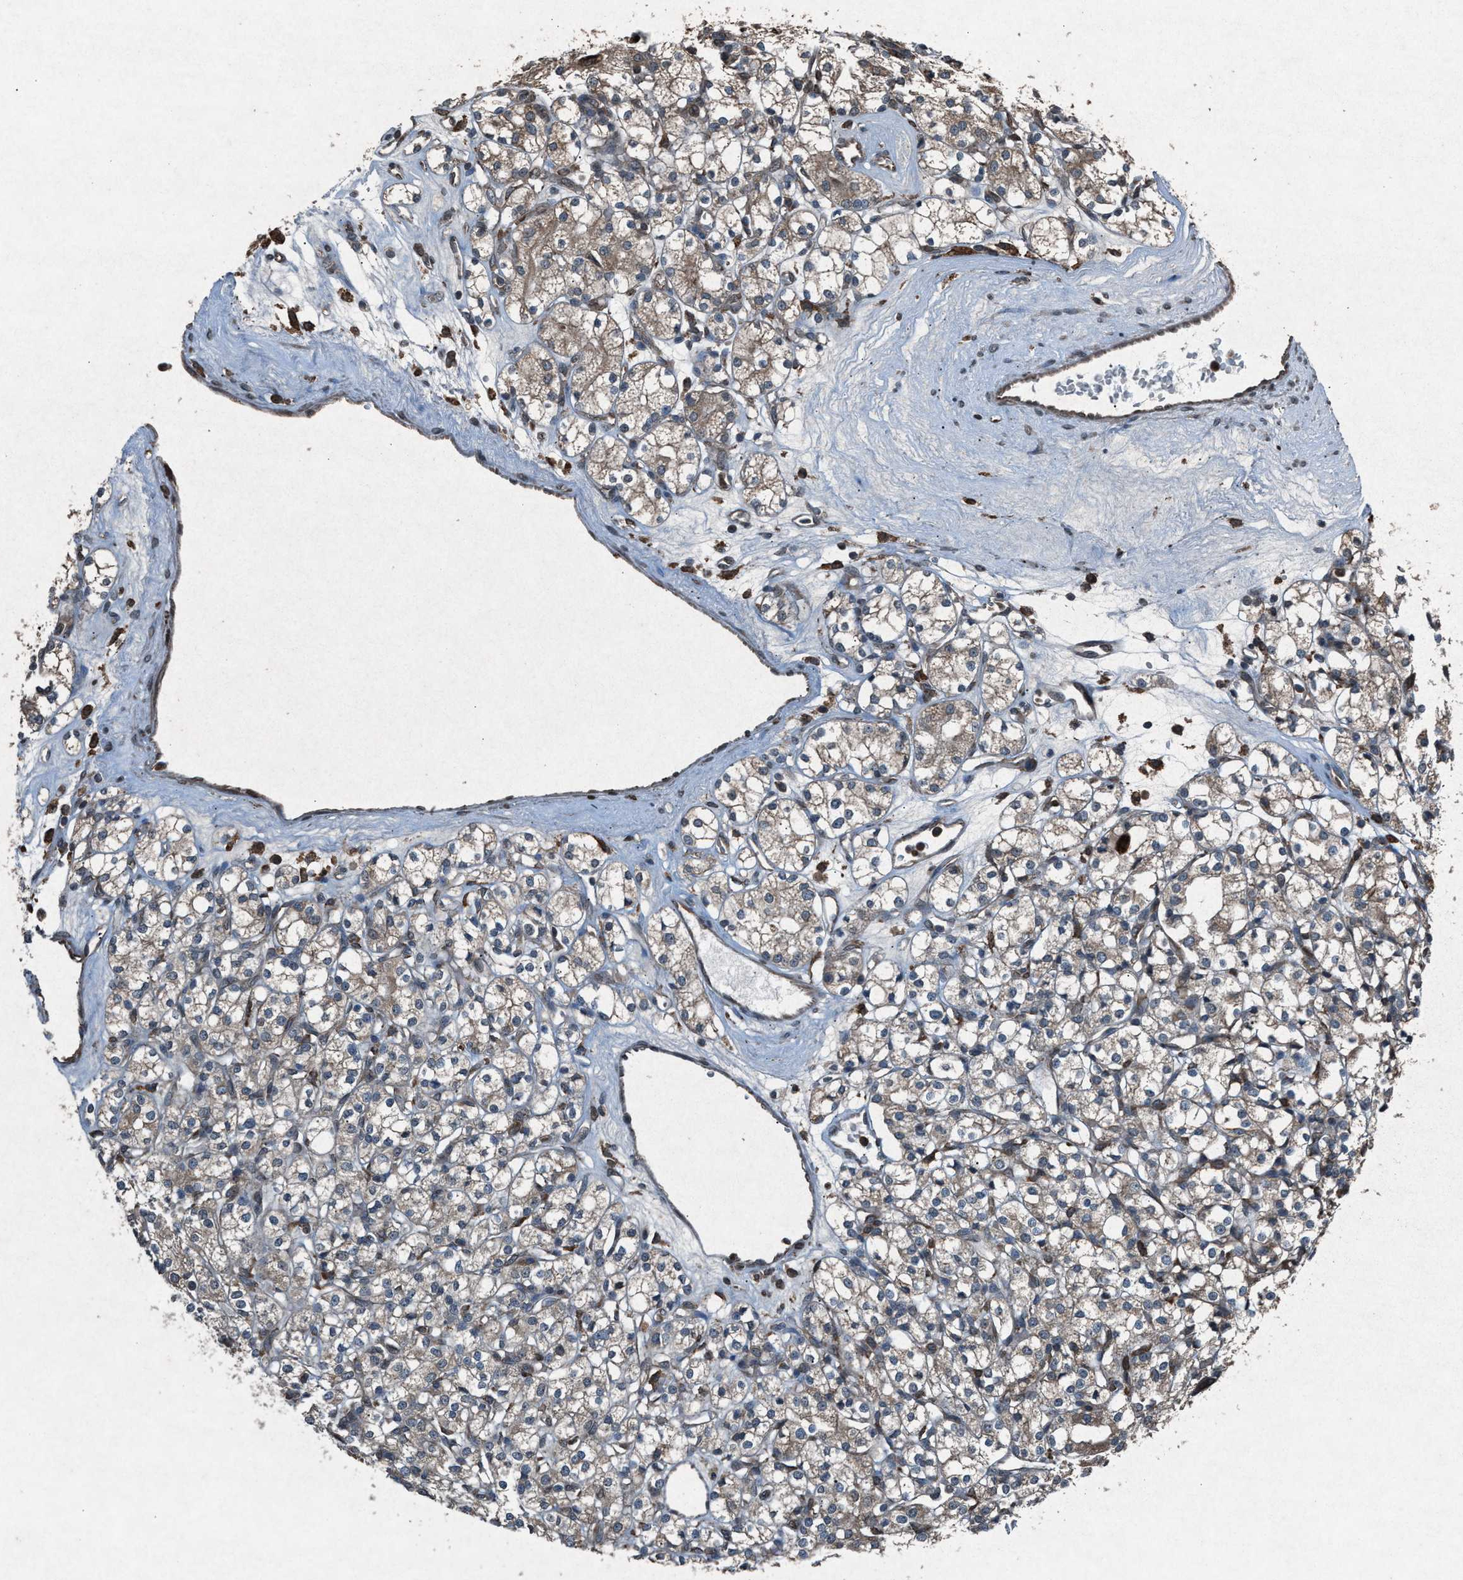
{"staining": {"intensity": "weak", "quantity": ">75%", "location": "cytoplasmic/membranous"}, "tissue": "renal cancer", "cell_type": "Tumor cells", "image_type": "cancer", "snomed": [{"axis": "morphology", "description": "Adenocarcinoma, NOS"}, {"axis": "topography", "description": "Kidney"}], "caption": "A micrograph of human renal cancer stained for a protein exhibits weak cytoplasmic/membranous brown staining in tumor cells.", "gene": "CALR", "patient": {"sex": "male", "age": 77}}